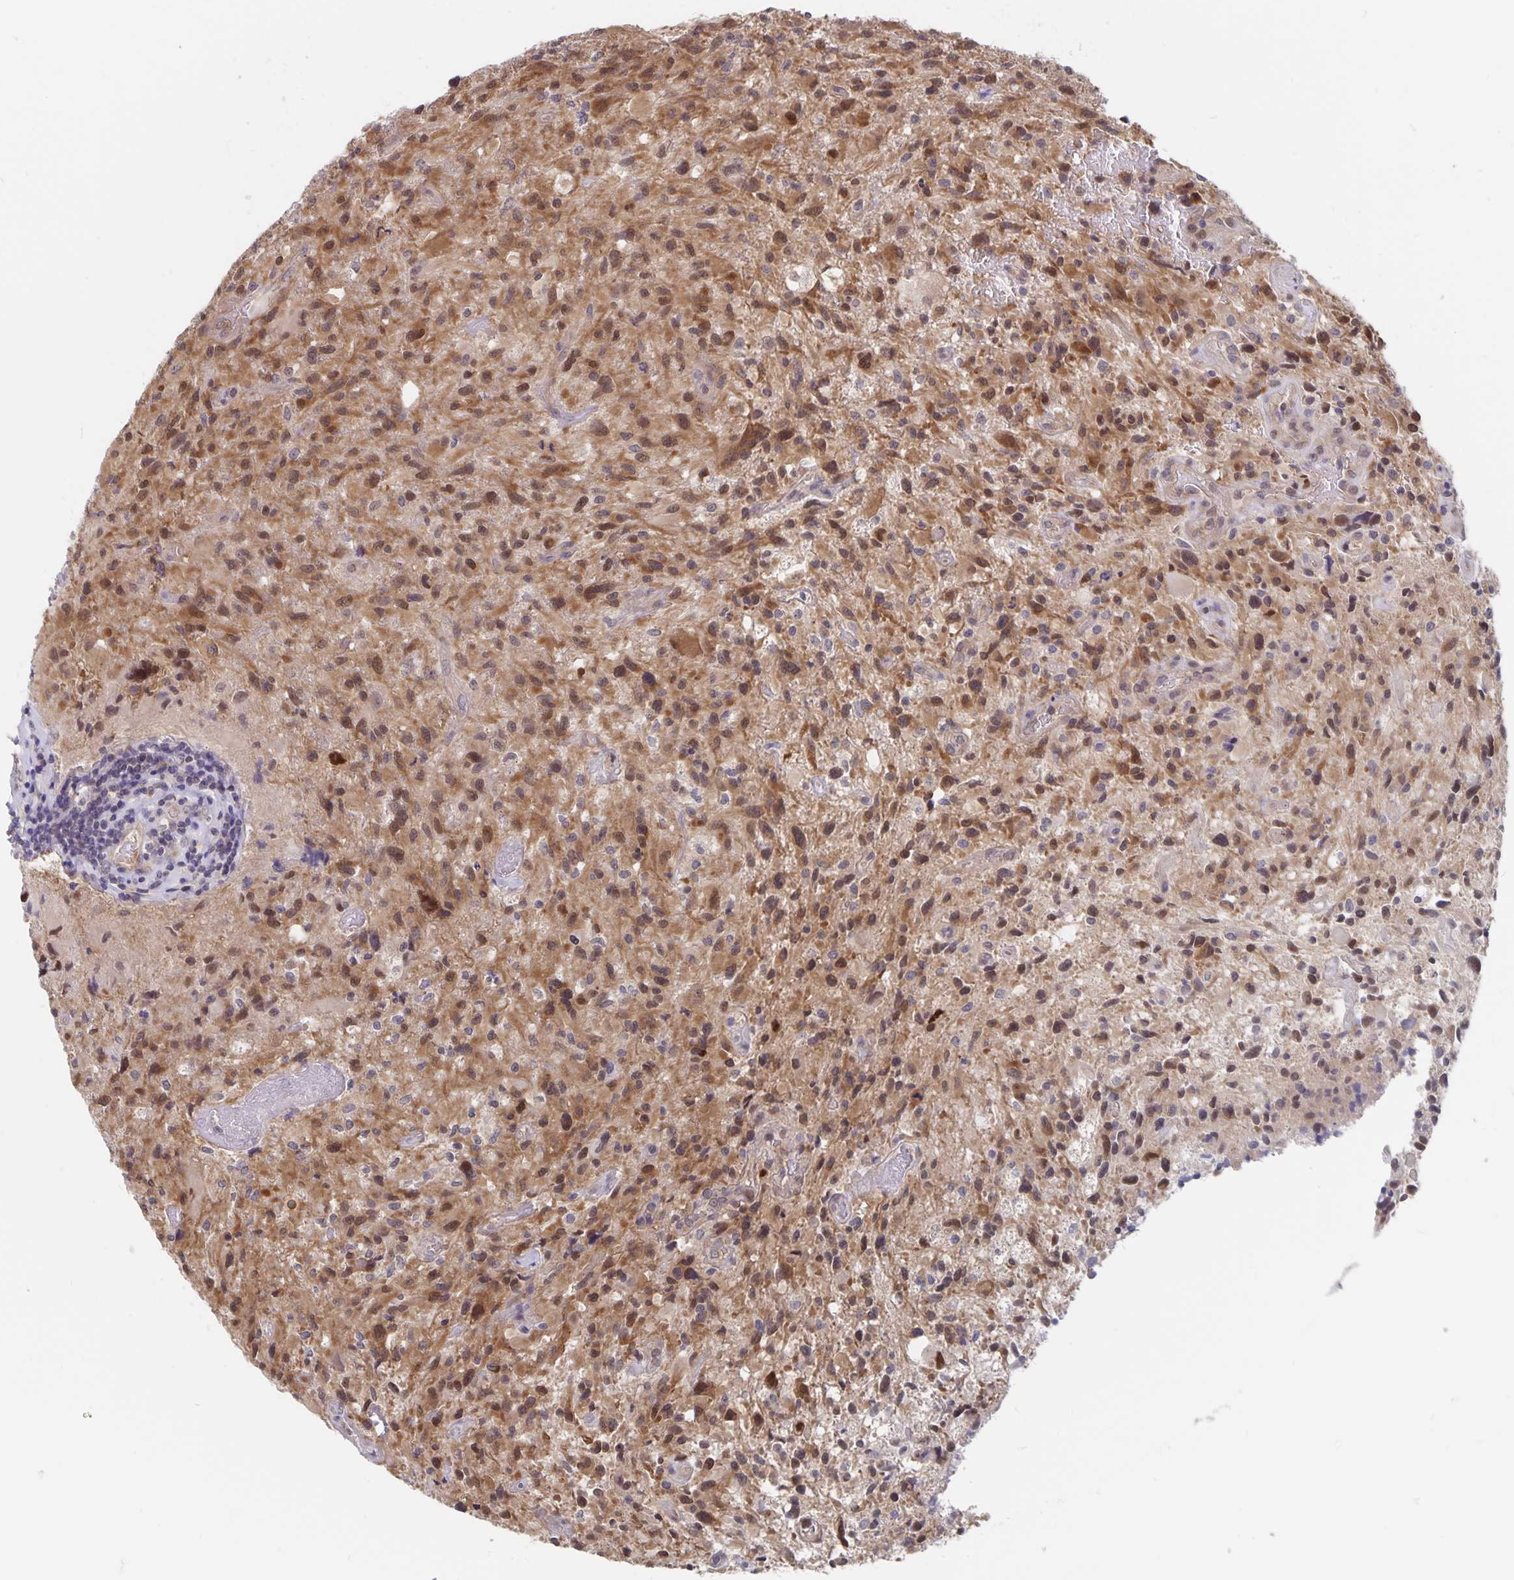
{"staining": {"intensity": "moderate", "quantity": ">75%", "location": "cytoplasmic/membranous,nuclear"}, "tissue": "glioma", "cell_type": "Tumor cells", "image_type": "cancer", "snomed": [{"axis": "morphology", "description": "Glioma, malignant, High grade"}, {"axis": "topography", "description": "Brain"}], "caption": "This micrograph displays glioma stained with immunohistochemistry to label a protein in brown. The cytoplasmic/membranous and nuclear of tumor cells show moderate positivity for the protein. Nuclei are counter-stained blue.", "gene": "BAG6", "patient": {"sex": "male", "age": 63}}